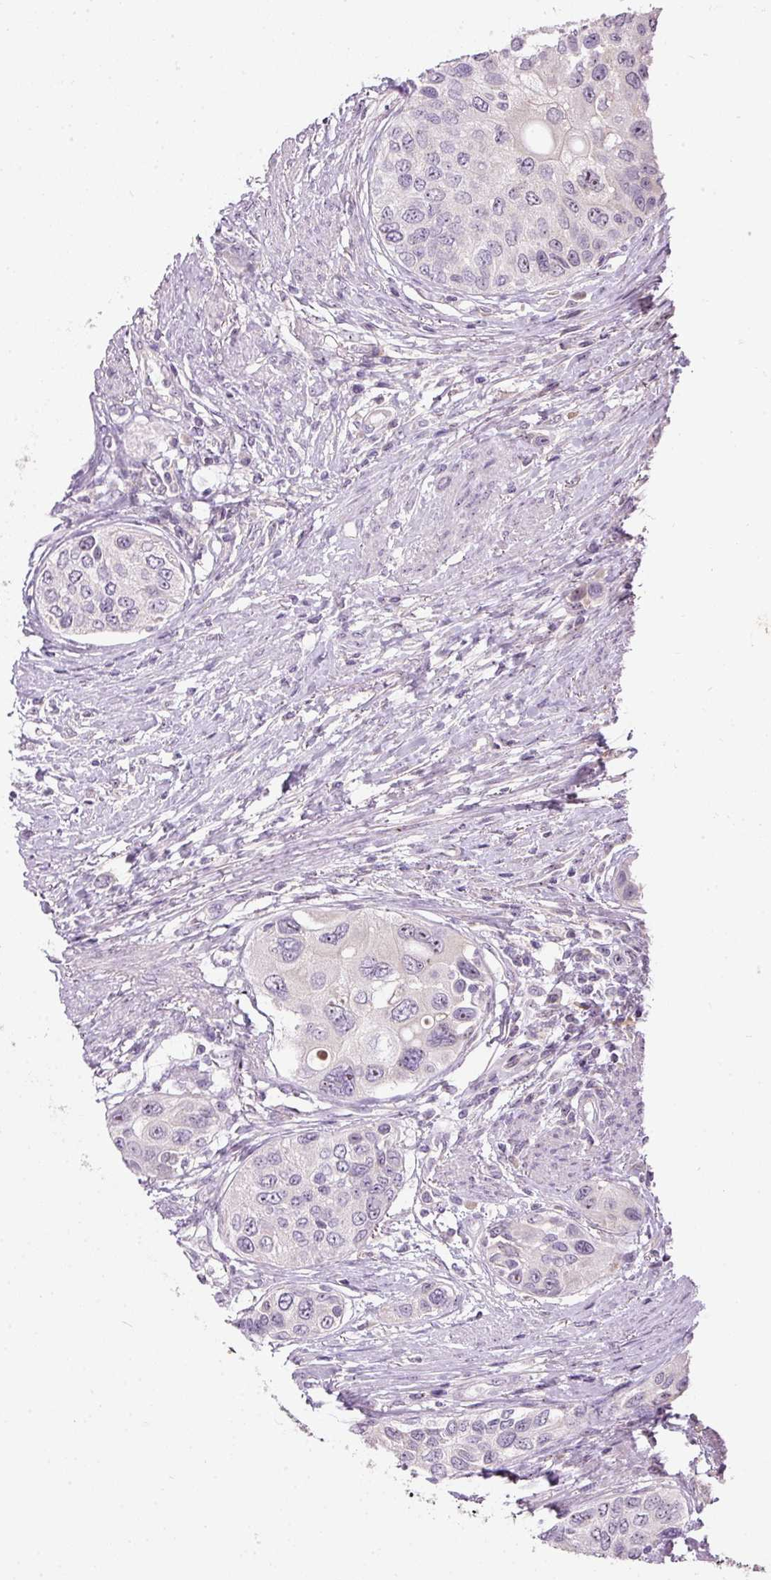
{"staining": {"intensity": "weak", "quantity": "<25%", "location": "nuclear"}, "tissue": "urothelial cancer", "cell_type": "Tumor cells", "image_type": "cancer", "snomed": [{"axis": "morphology", "description": "Urothelial carcinoma, High grade"}, {"axis": "topography", "description": "Urinary bladder"}], "caption": "IHC of urothelial cancer exhibits no positivity in tumor cells. (Stains: DAB (3,3'-diaminobenzidine) immunohistochemistry with hematoxylin counter stain, Microscopy: brightfield microscopy at high magnification).", "gene": "TMEM37", "patient": {"sex": "female", "age": 56}}